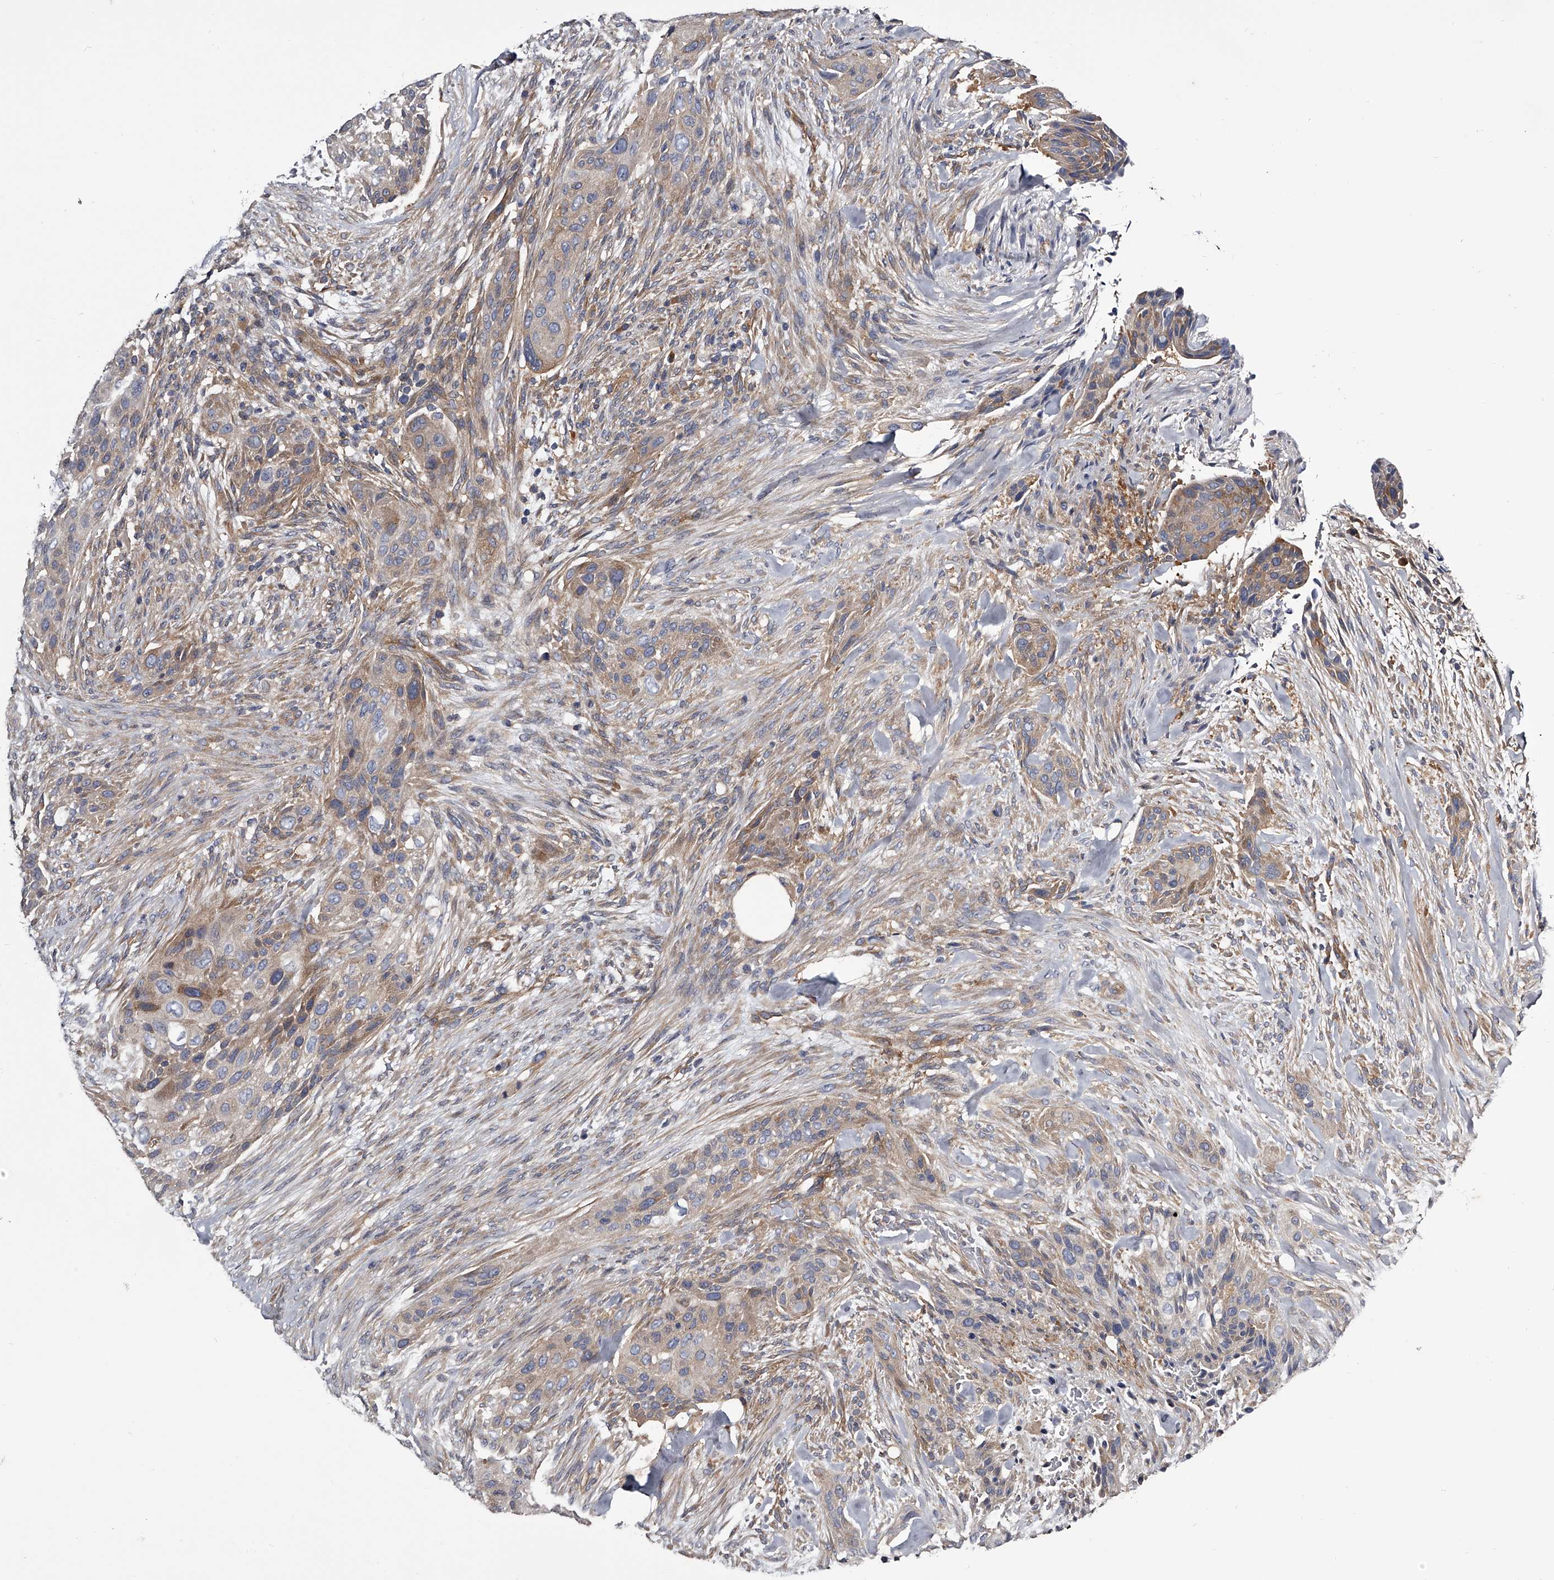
{"staining": {"intensity": "negative", "quantity": "none", "location": "none"}, "tissue": "urothelial cancer", "cell_type": "Tumor cells", "image_type": "cancer", "snomed": [{"axis": "morphology", "description": "Urothelial carcinoma, High grade"}, {"axis": "topography", "description": "Urinary bladder"}], "caption": "Tumor cells are negative for brown protein staining in high-grade urothelial carcinoma.", "gene": "GAPVD1", "patient": {"sex": "male", "age": 35}}